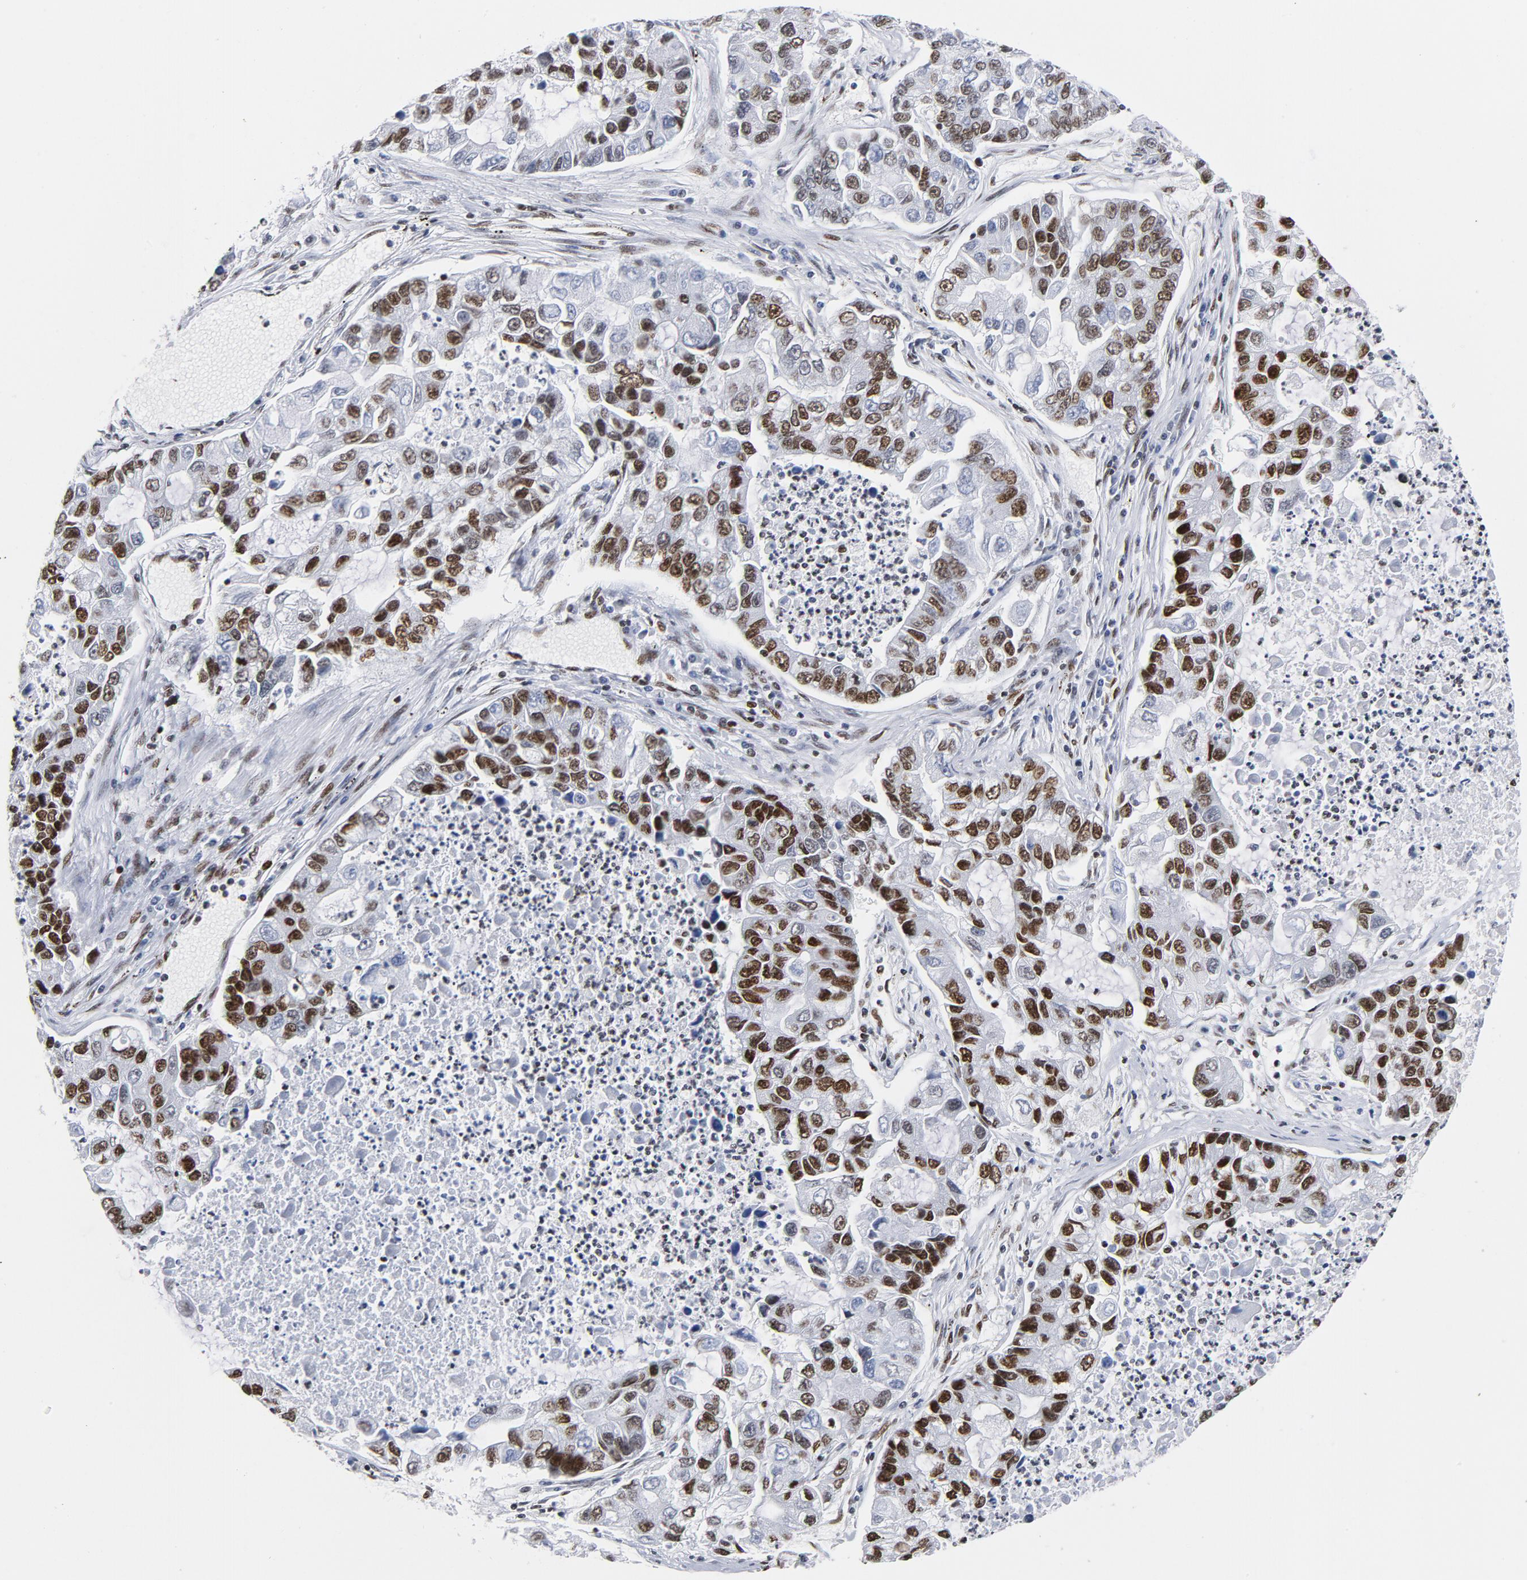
{"staining": {"intensity": "moderate", "quantity": "25%-75%", "location": "nuclear"}, "tissue": "lung cancer", "cell_type": "Tumor cells", "image_type": "cancer", "snomed": [{"axis": "morphology", "description": "Adenocarcinoma, NOS"}, {"axis": "topography", "description": "Lung"}], "caption": "Lung adenocarcinoma was stained to show a protein in brown. There is medium levels of moderate nuclear expression in approximately 25%-75% of tumor cells.", "gene": "TOP2B", "patient": {"sex": "female", "age": 51}}